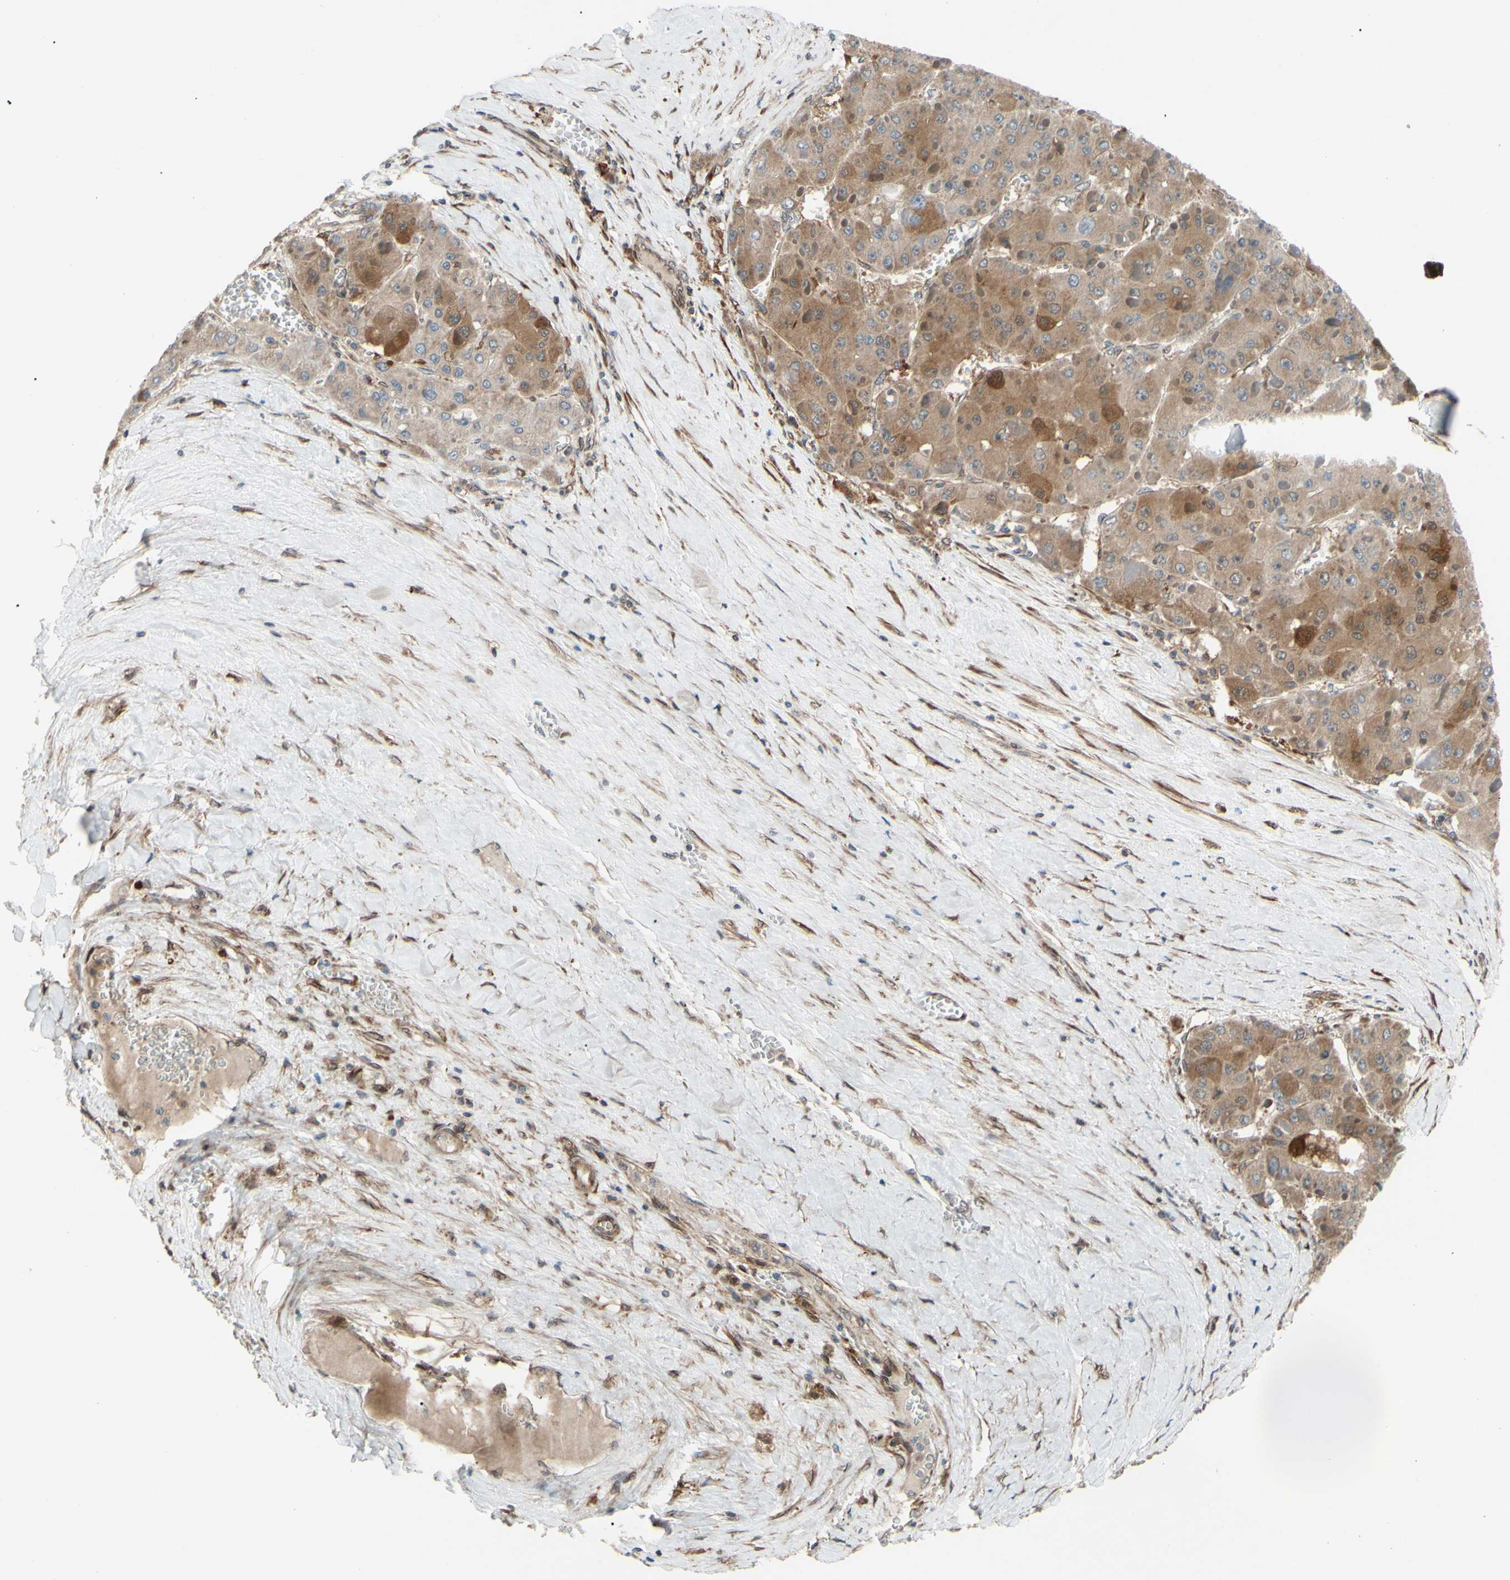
{"staining": {"intensity": "moderate", "quantity": ">75%", "location": "cytoplasmic/membranous"}, "tissue": "liver cancer", "cell_type": "Tumor cells", "image_type": "cancer", "snomed": [{"axis": "morphology", "description": "Carcinoma, Hepatocellular, NOS"}, {"axis": "topography", "description": "Liver"}], "caption": "IHC staining of hepatocellular carcinoma (liver), which shows medium levels of moderate cytoplasmic/membranous expression in approximately >75% of tumor cells indicating moderate cytoplasmic/membranous protein positivity. The staining was performed using DAB (3,3'-diaminobenzidine) (brown) for protein detection and nuclei were counterstained in hematoxylin (blue).", "gene": "PRAF2", "patient": {"sex": "female", "age": 73}}